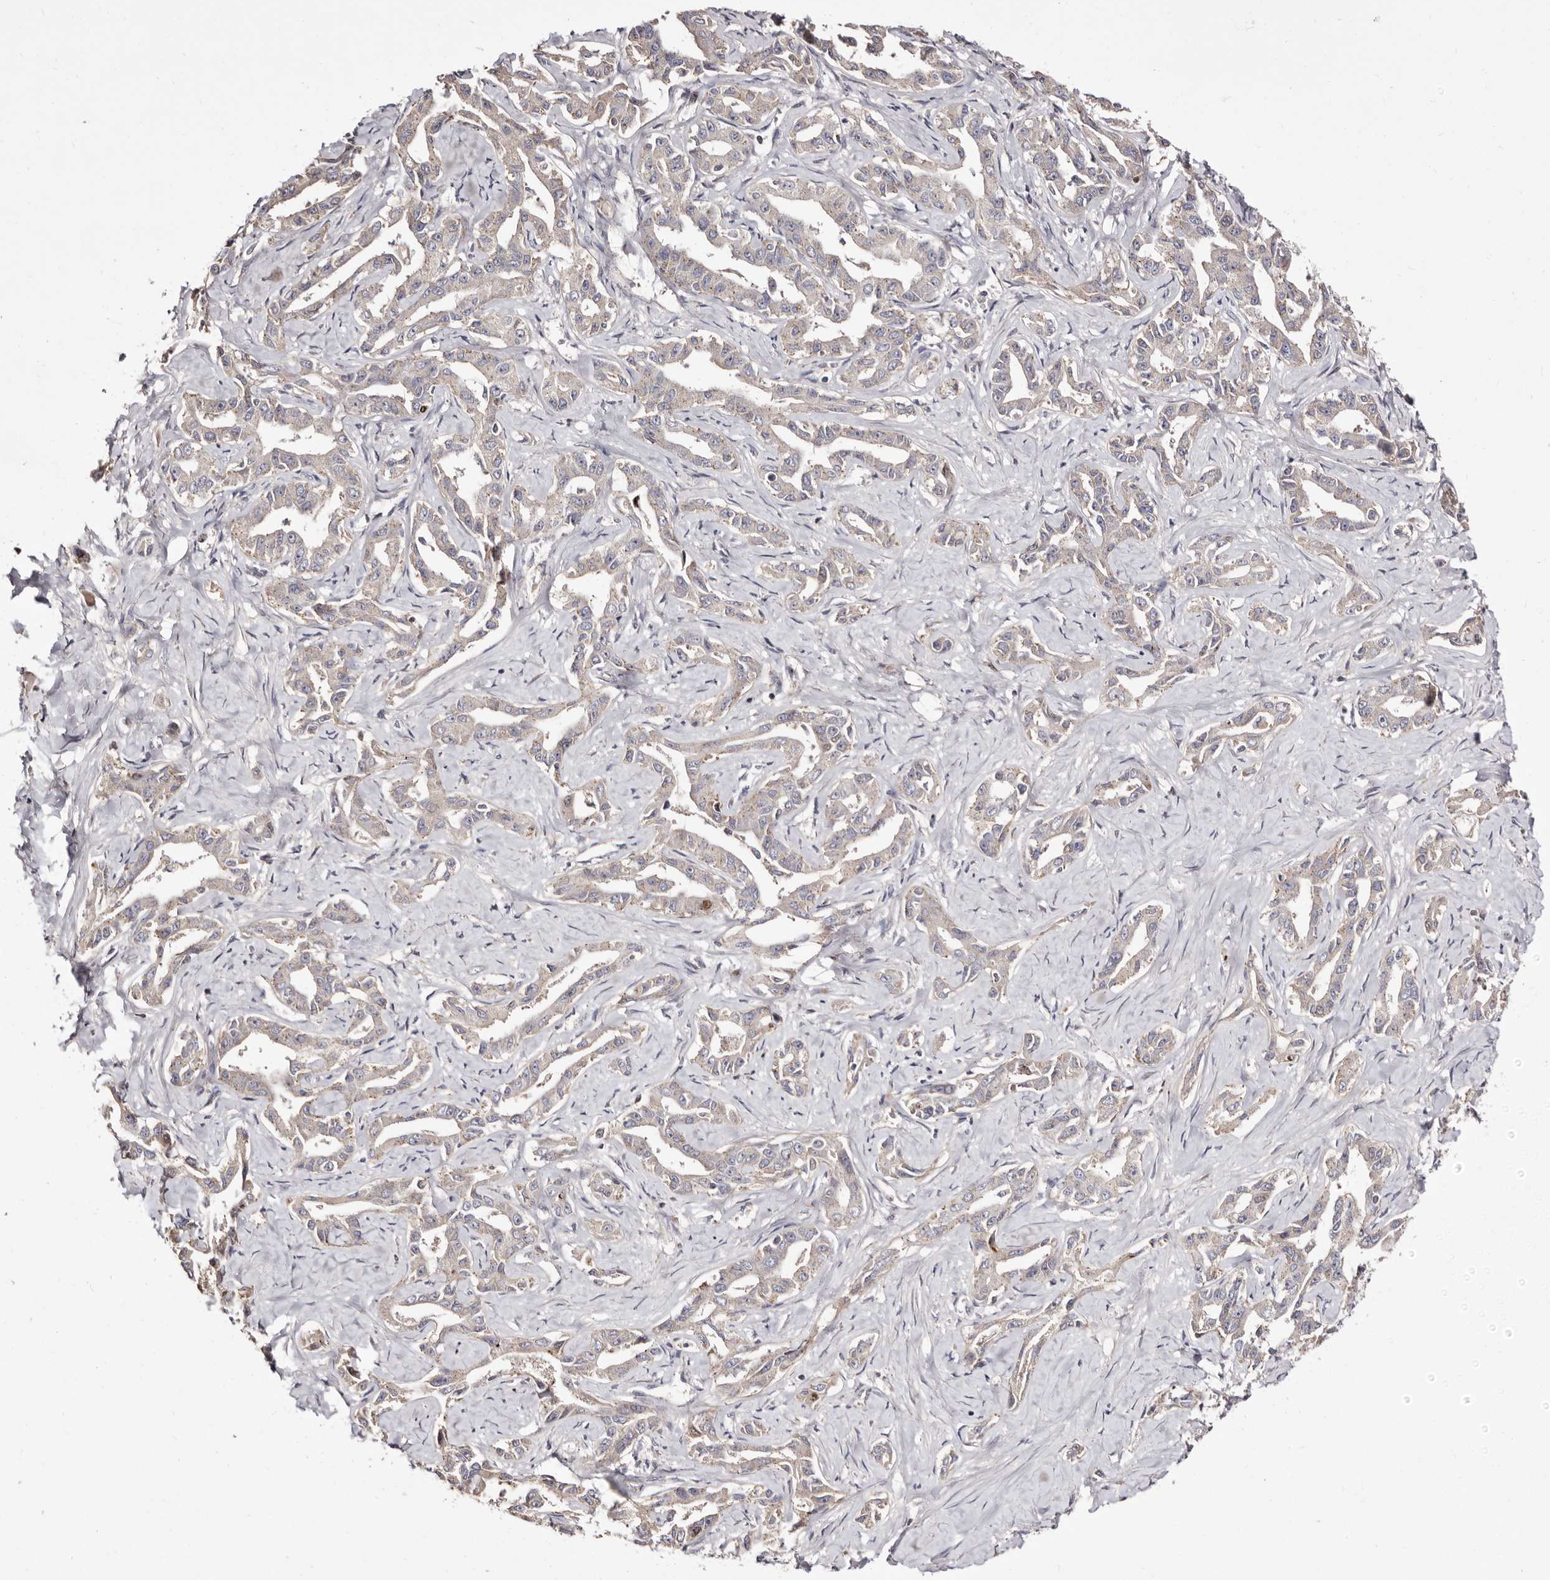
{"staining": {"intensity": "weak", "quantity": "<25%", "location": "cytoplasmic/membranous"}, "tissue": "liver cancer", "cell_type": "Tumor cells", "image_type": "cancer", "snomed": [{"axis": "morphology", "description": "Cholangiocarcinoma"}, {"axis": "topography", "description": "Liver"}], "caption": "Tumor cells are negative for protein expression in human liver cancer. The staining was performed using DAB (3,3'-diaminobenzidine) to visualize the protein expression in brown, while the nuclei were stained in blue with hematoxylin (Magnification: 20x).", "gene": "CDCA8", "patient": {"sex": "male", "age": 59}}